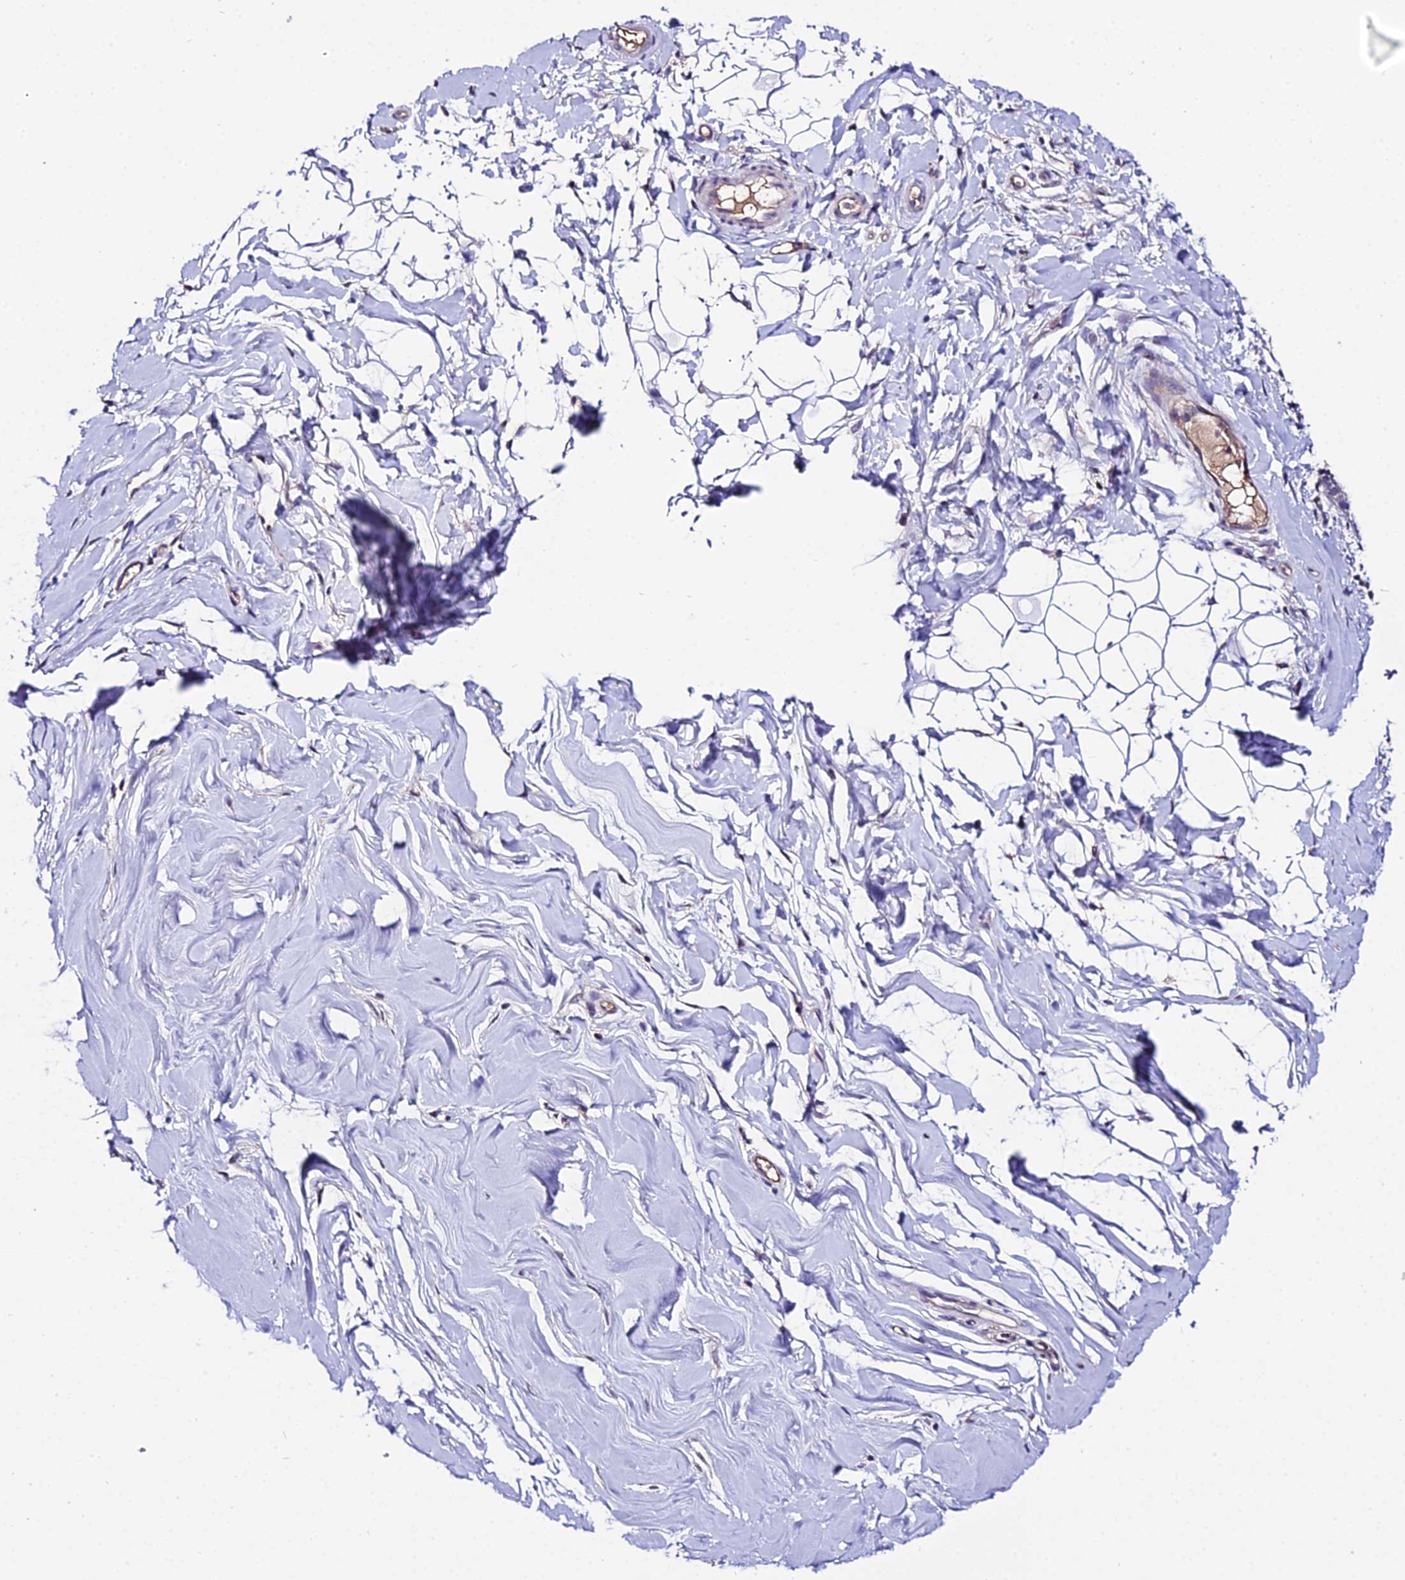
{"staining": {"intensity": "negative", "quantity": "none", "location": "none"}, "tissue": "adipose tissue", "cell_type": "Adipocytes", "image_type": "normal", "snomed": [{"axis": "morphology", "description": "Normal tissue, NOS"}, {"axis": "topography", "description": "Breast"}], "caption": "DAB immunohistochemical staining of benign human adipose tissue displays no significant expression in adipocytes.", "gene": "SHQ1", "patient": {"sex": "female", "age": 26}}